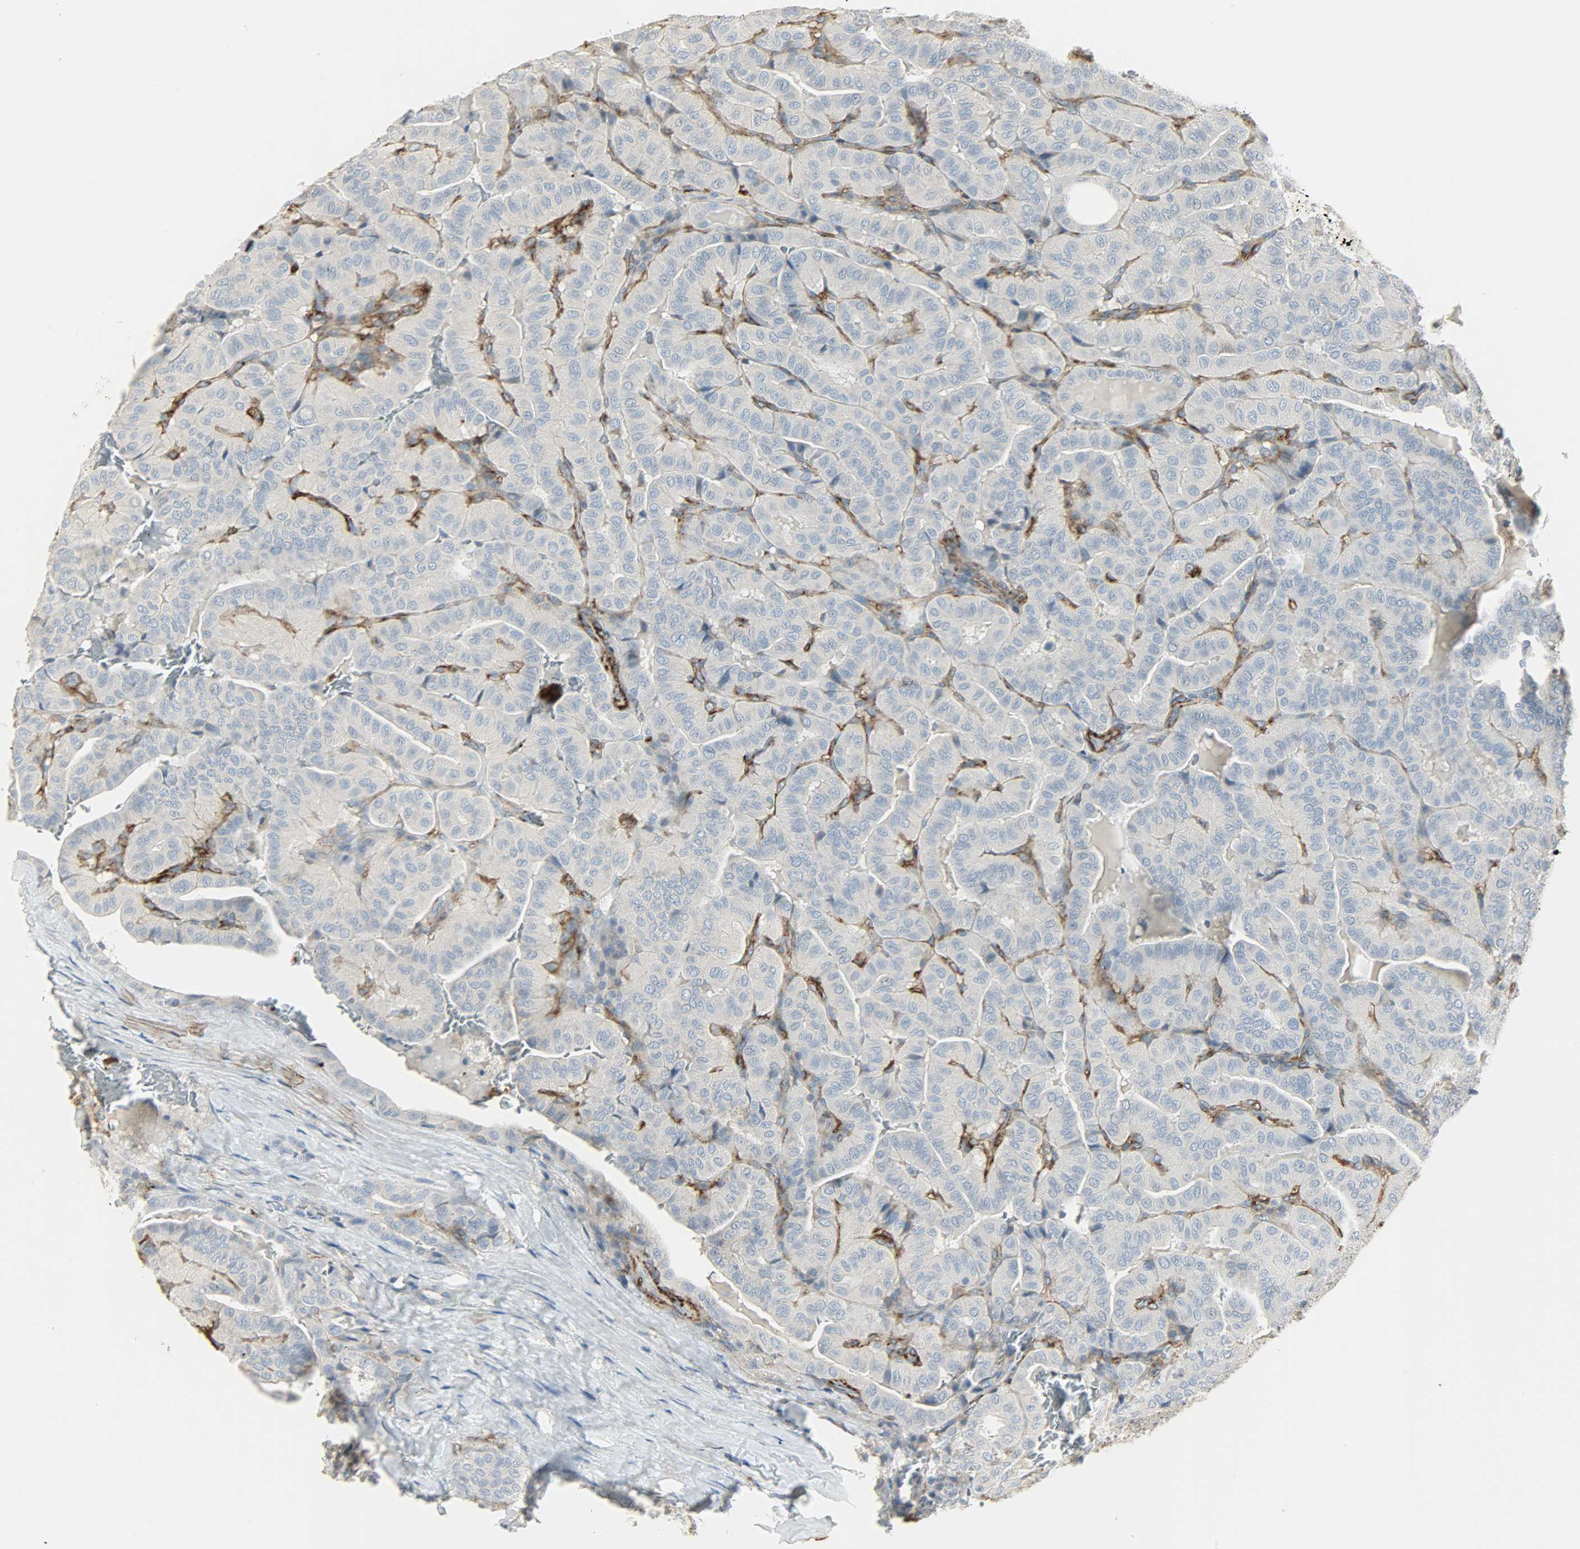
{"staining": {"intensity": "negative", "quantity": "none", "location": "none"}, "tissue": "thyroid cancer", "cell_type": "Tumor cells", "image_type": "cancer", "snomed": [{"axis": "morphology", "description": "Papillary adenocarcinoma, NOS"}, {"axis": "topography", "description": "Thyroid gland"}], "caption": "Human thyroid cancer (papillary adenocarcinoma) stained for a protein using IHC displays no expression in tumor cells.", "gene": "ENPEP", "patient": {"sex": "male", "age": 77}}